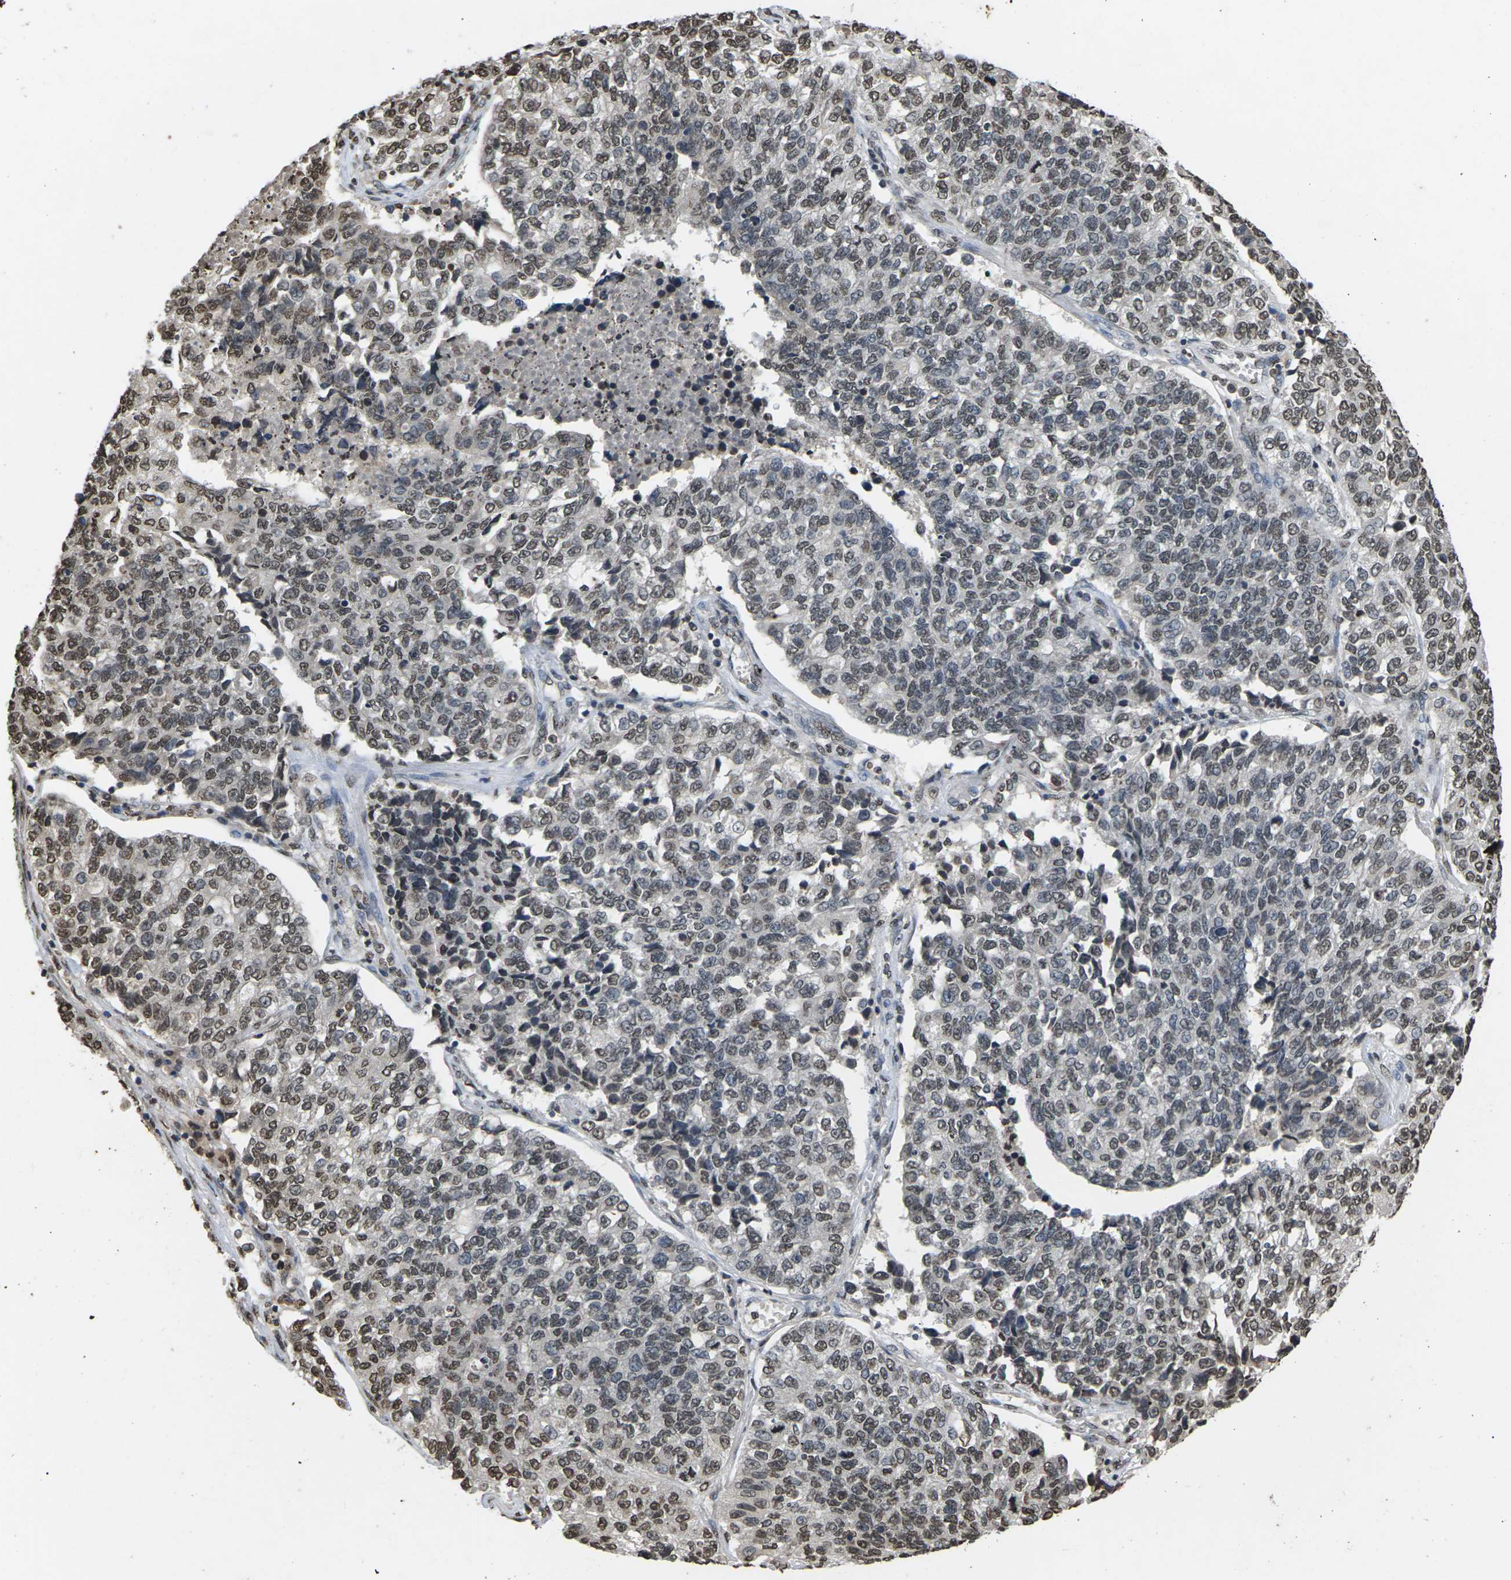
{"staining": {"intensity": "moderate", "quantity": ">75%", "location": "nuclear"}, "tissue": "lung cancer", "cell_type": "Tumor cells", "image_type": "cancer", "snomed": [{"axis": "morphology", "description": "Adenocarcinoma, NOS"}, {"axis": "topography", "description": "Lung"}], "caption": "Immunohistochemistry (IHC) photomicrograph of neoplastic tissue: human adenocarcinoma (lung) stained using IHC demonstrates medium levels of moderate protein expression localized specifically in the nuclear of tumor cells, appearing as a nuclear brown color.", "gene": "EMSY", "patient": {"sex": "male", "age": 49}}